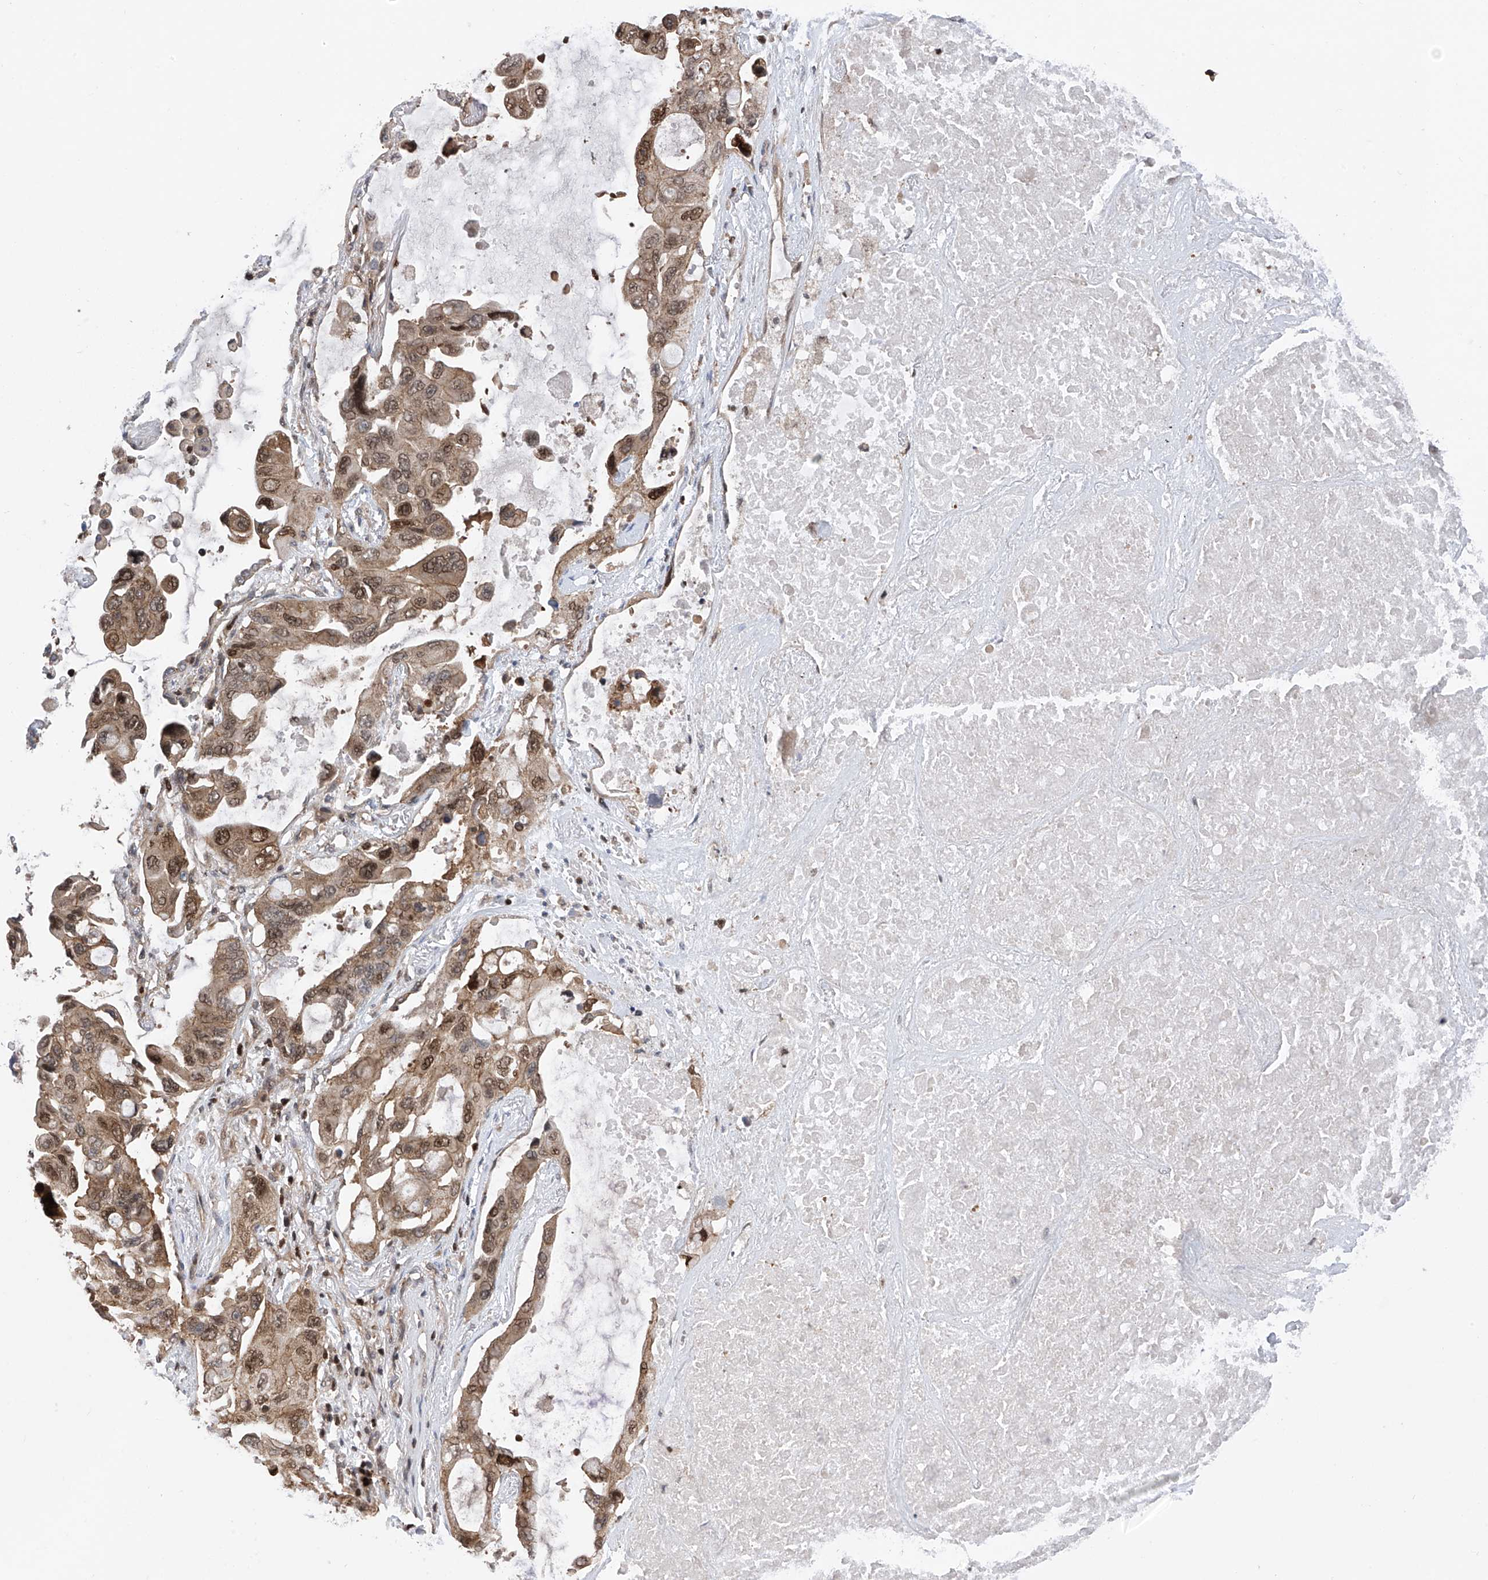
{"staining": {"intensity": "moderate", "quantity": "25%-75%", "location": "cytoplasmic/membranous,nuclear"}, "tissue": "lung cancer", "cell_type": "Tumor cells", "image_type": "cancer", "snomed": [{"axis": "morphology", "description": "Squamous cell carcinoma, NOS"}, {"axis": "topography", "description": "Lung"}], "caption": "Immunohistochemistry (DAB) staining of human lung cancer (squamous cell carcinoma) reveals moderate cytoplasmic/membranous and nuclear protein positivity in about 25%-75% of tumor cells.", "gene": "DNAJC9", "patient": {"sex": "female", "age": 73}}